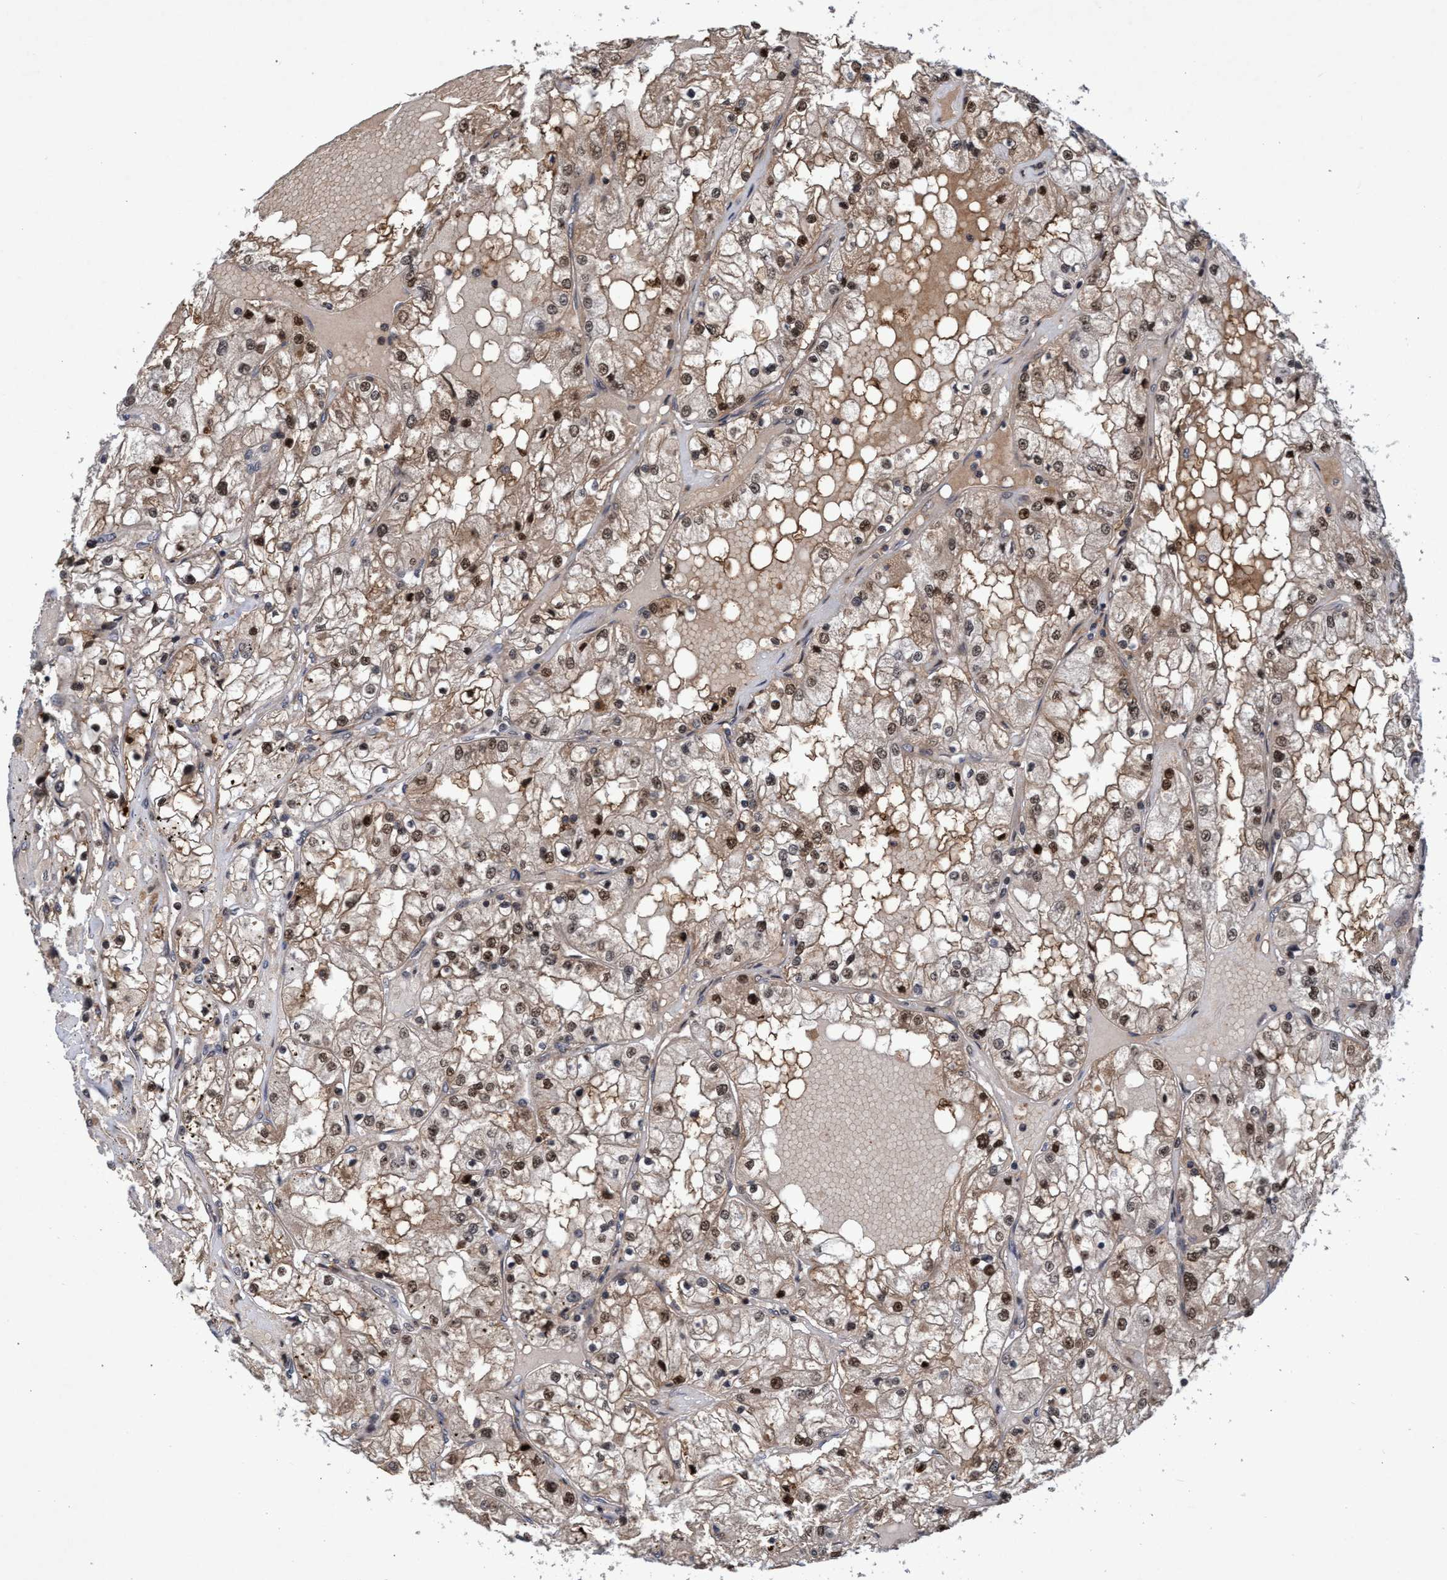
{"staining": {"intensity": "moderate", "quantity": ">75%", "location": "cytoplasmic/membranous,nuclear"}, "tissue": "renal cancer", "cell_type": "Tumor cells", "image_type": "cancer", "snomed": [{"axis": "morphology", "description": "Adenocarcinoma, NOS"}, {"axis": "topography", "description": "Kidney"}], "caption": "This image shows immunohistochemistry staining of human adenocarcinoma (renal), with medium moderate cytoplasmic/membranous and nuclear positivity in approximately >75% of tumor cells.", "gene": "GTF2F1", "patient": {"sex": "male", "age": 68}}